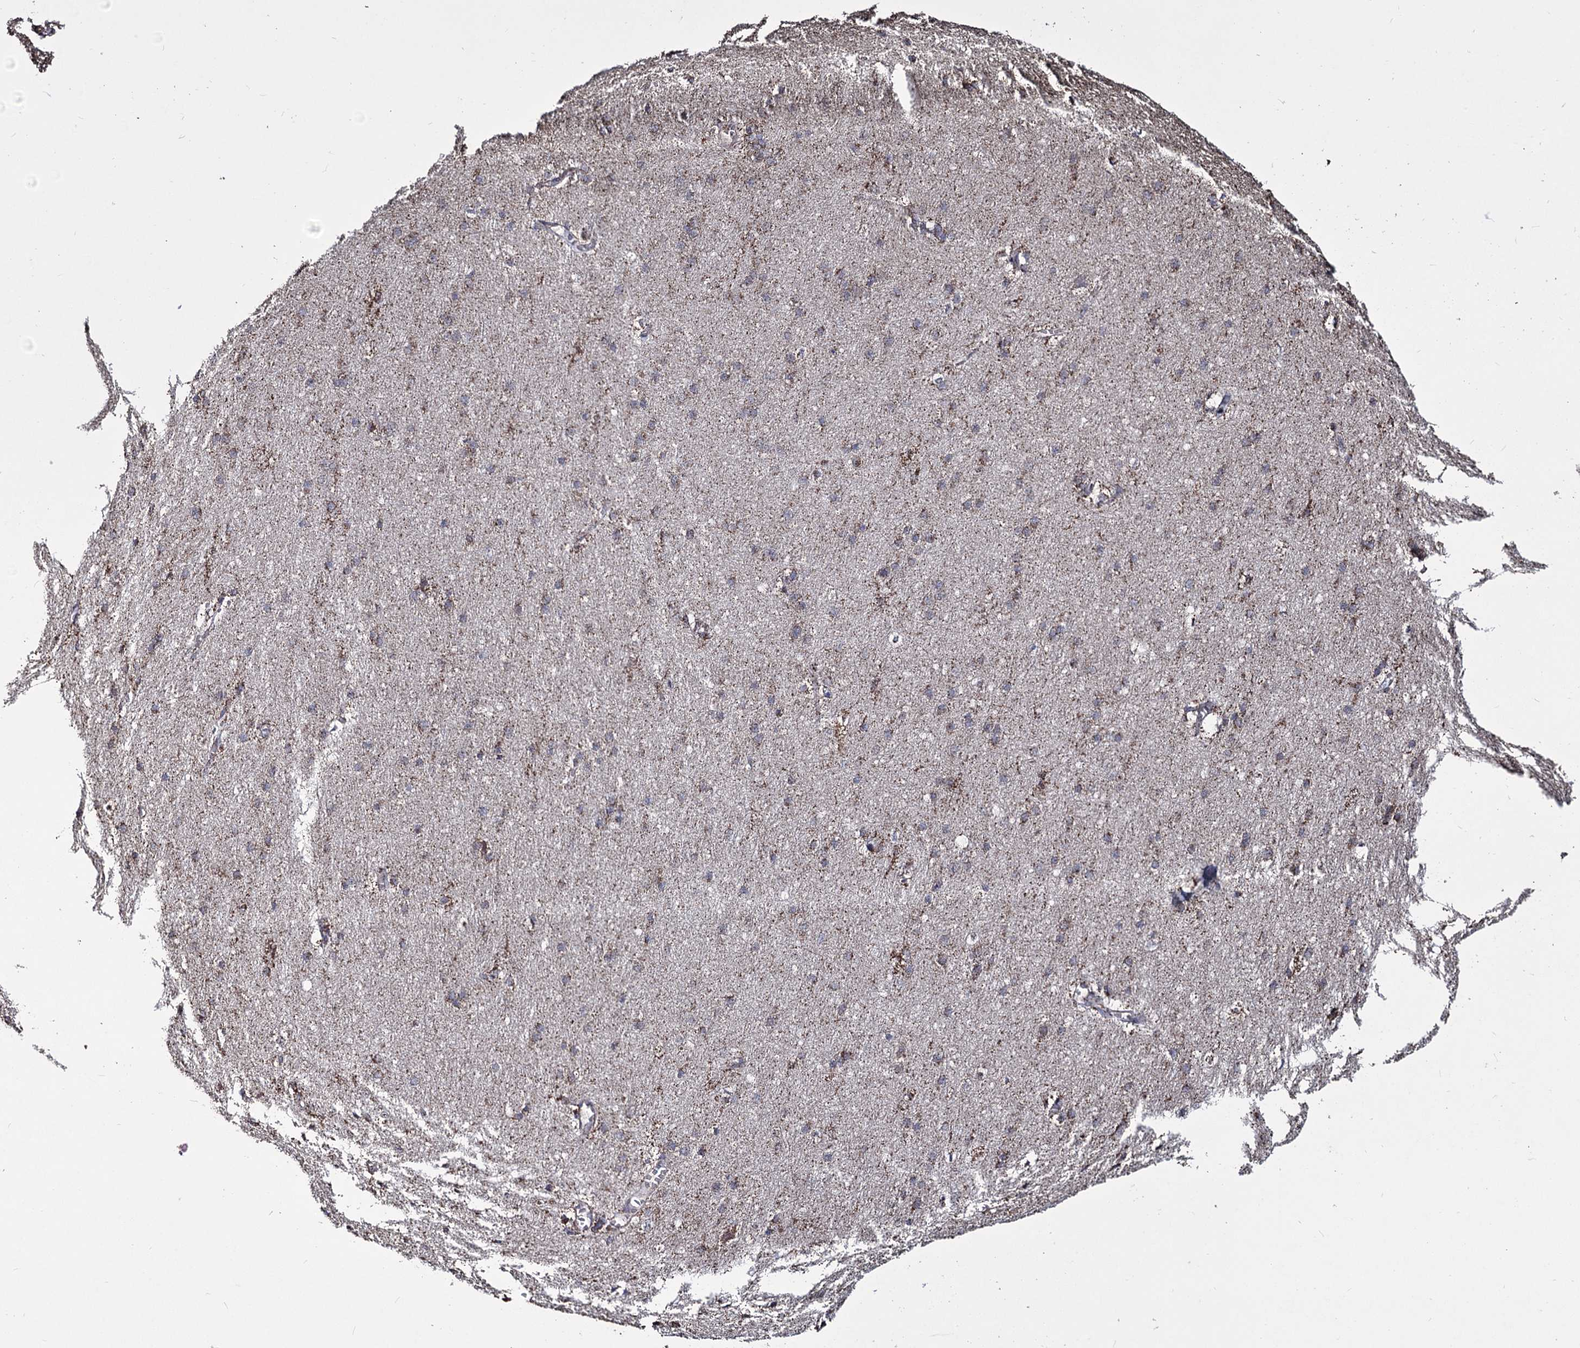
{"staining": {"intensity": "weak", "quantity": ">75%", "location": "cytoplasmic/membranous"}, "tissue": "cerebral cortex", "cell_type": "Endothelial cells", "image_type": "normal", "snomed": [{"axis": "morphology", "description": "Normal tissue, NOS"}, {"axis": "topography", "description": "Cerebral cortex"}], "caption": "Endothelial cells show weak cytoplasmic/membranous expression in approximately >75% of cells in normal cerebral cortex. Using DAB (brown) and hematoxylin (blue) stains, captured at high magnification using brightfield microscopy.", "gene": "CREB3L4", "patient": {"sex": "male", "age": 54}}